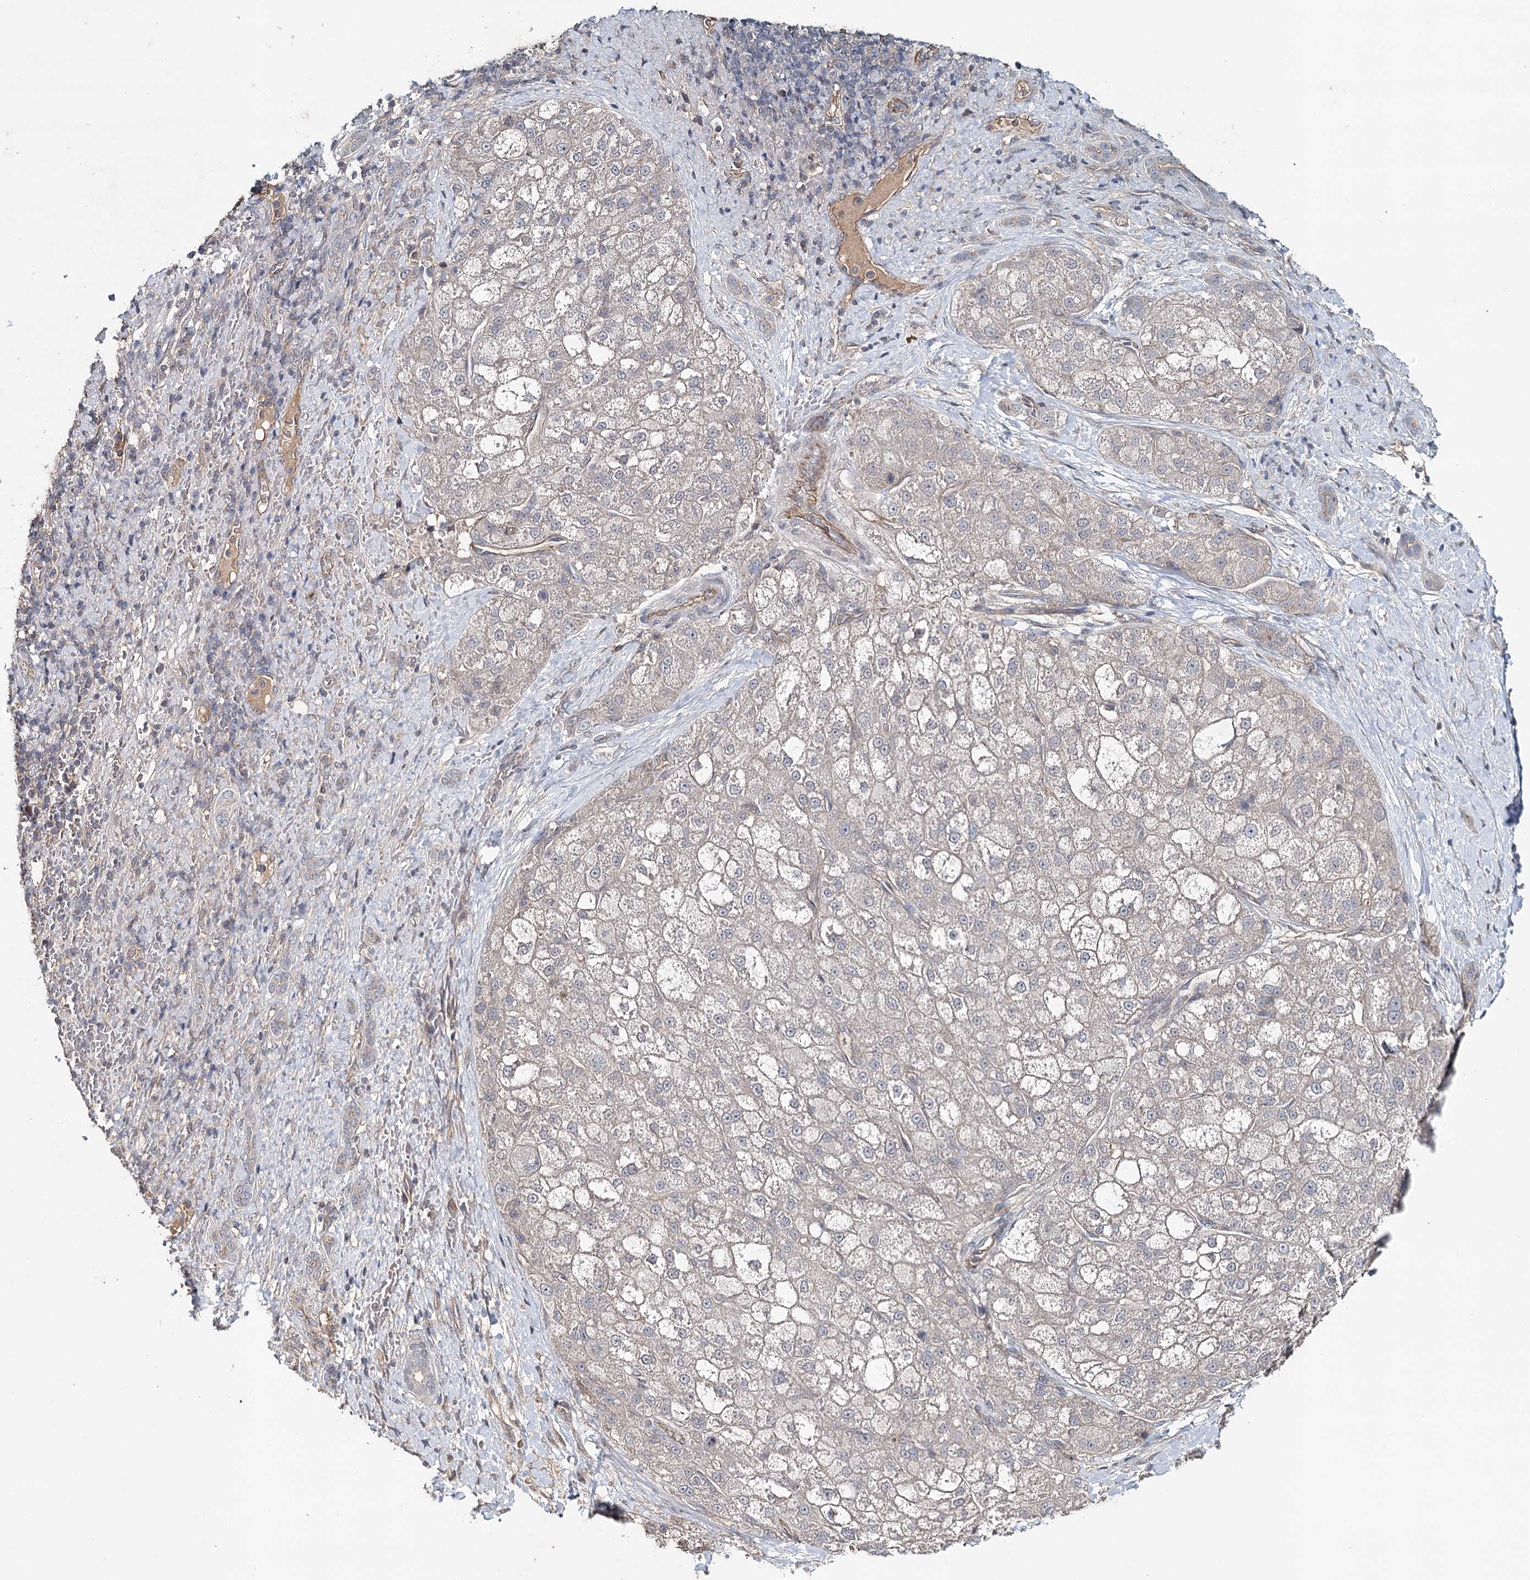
{"staining": {"intensity": "weak", "quantity": ">75%", "location": "cytoplasmic/membranous"}, "tissue": "liver cancer", "cell_type": "Tumor cells", "image_type": "cancer", "snomed": [{"axis": "morphology", "description": "Normal tissue, NOS"}, {"axis": "morphology", "description": "Carcinoma, Hepatocellular, NOS"}, {"axis": "topography", "description": "Liver"}], "caption": "Immunohistochemical staining of liver cancer reveals low levels of weak cytoplasmic/membranous protein positivity in approximately >75% of tumor cells.", "gene": "SYNPO", "patient": {"sex": "male", "age": 57}}